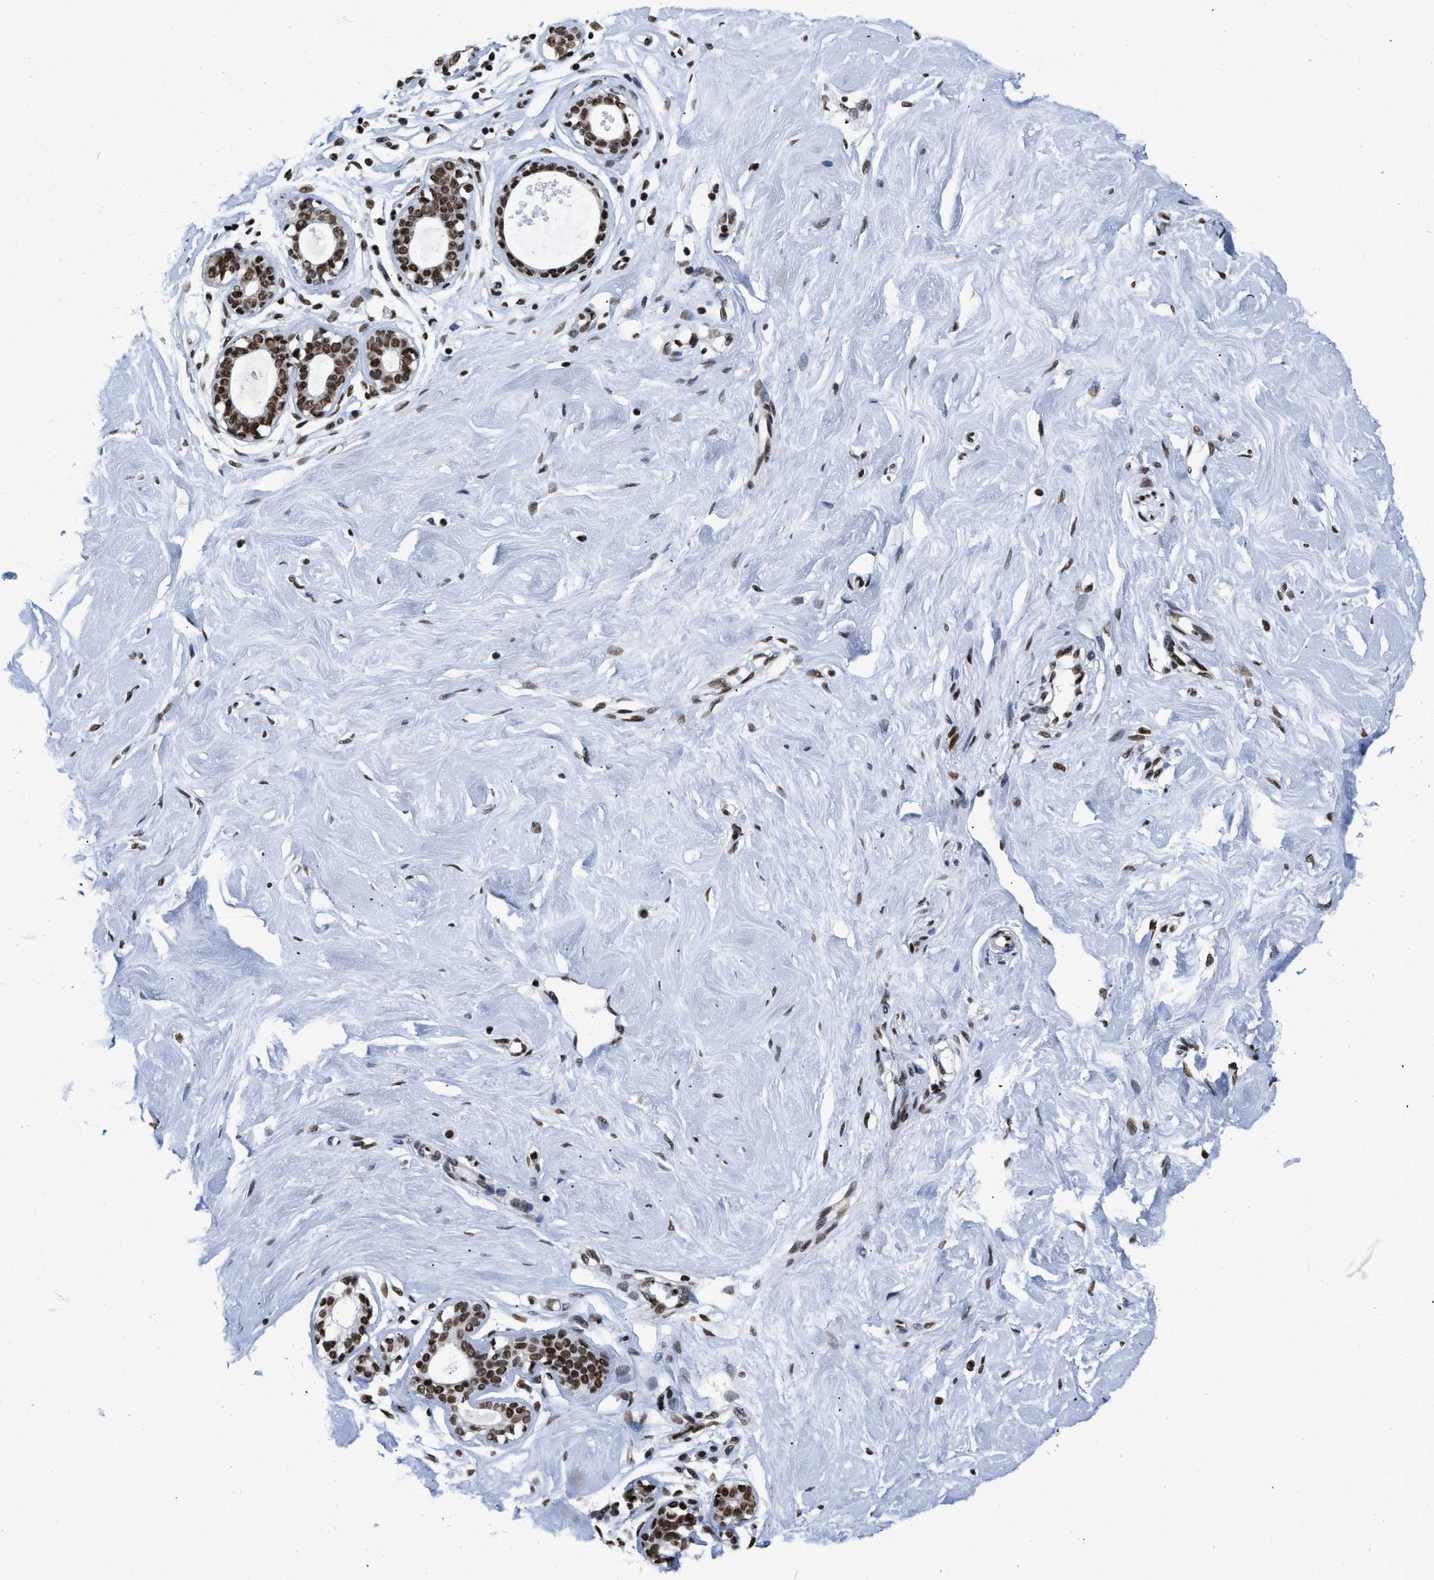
{"staining": {"intensity": "moderate", "quantity": ">75%", "location": "nuclear"}, "tissue": "breast", "cell_type": "Adipocytes", "image_type": "normal", "snomed": [{"axis": "morphology", "description": "Normal tissue, NOS"}, {"axis": "topography", "description": "Breast"}], "caption": "Protein expression analysis of unremarkable breast demonstrates moderate nuclear expression in approximately >75% of adipocytes.", "gene": "CREB1", "patient": {"sex": "female", "age": 23}}